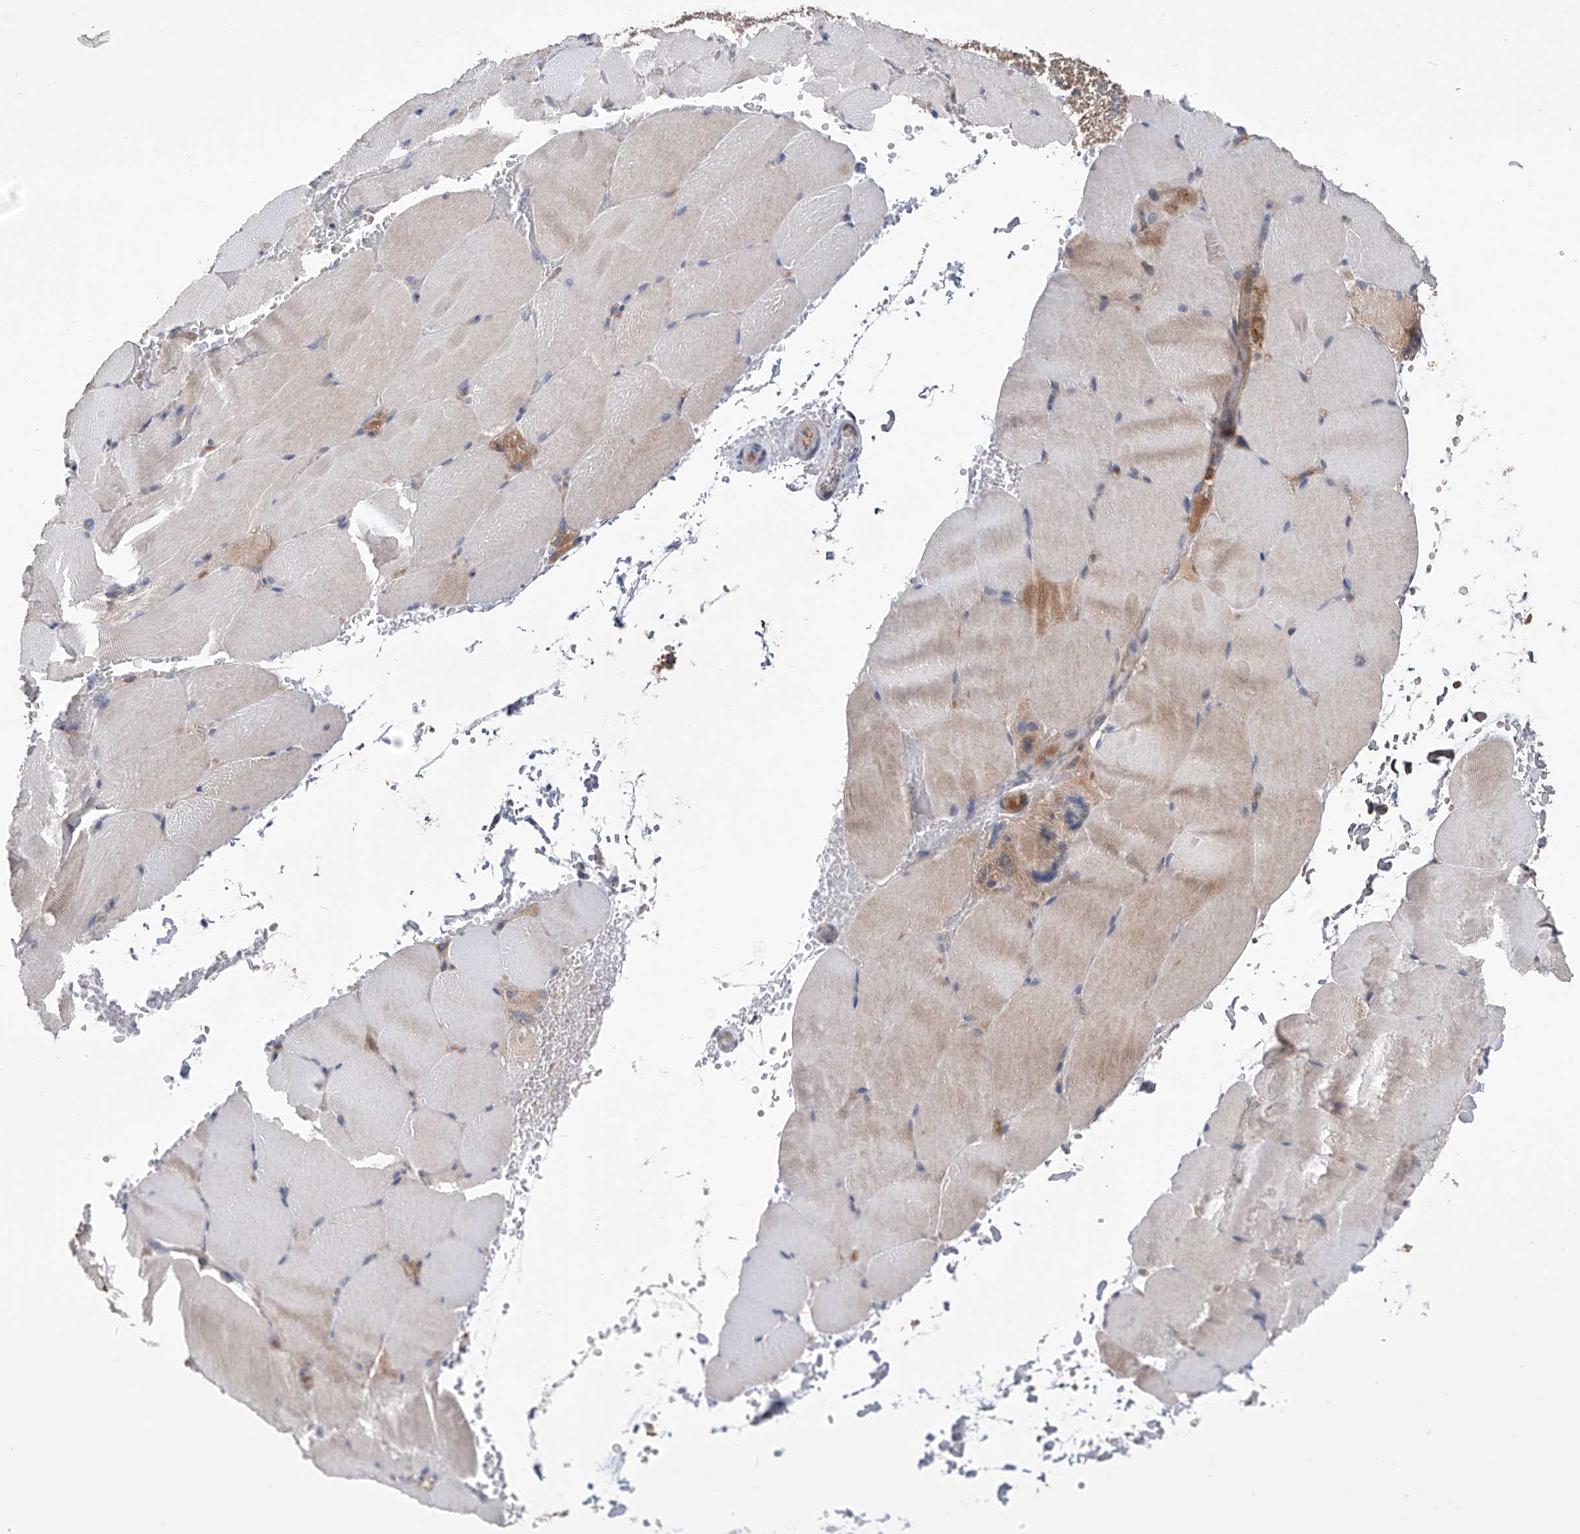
{"staining": {"intensity": "weak", "quantity": "25%-75%", "location": "cytoplasmic/membranous"}, "tissue": "skeletal muscle", "cell_type": "Myocytes", "image_type": "normal", "snomed": [{"axis": "morphology", "description": "Normal tissue, NOS"}, {"axis": "topography", "description": "Skeletal muscle"}, {"axis": "topography", "description": "Parathyroid gland"}], "caption": "This photomicrograph demonstrates immunohistochemistry staining of benign skeletal muscle, with low weak cytoplasmic/membranous staining in approximately 25%-75% of myocytes.", "gene": "NUDT17", "patient": {"sex": "female", "age": 37}}